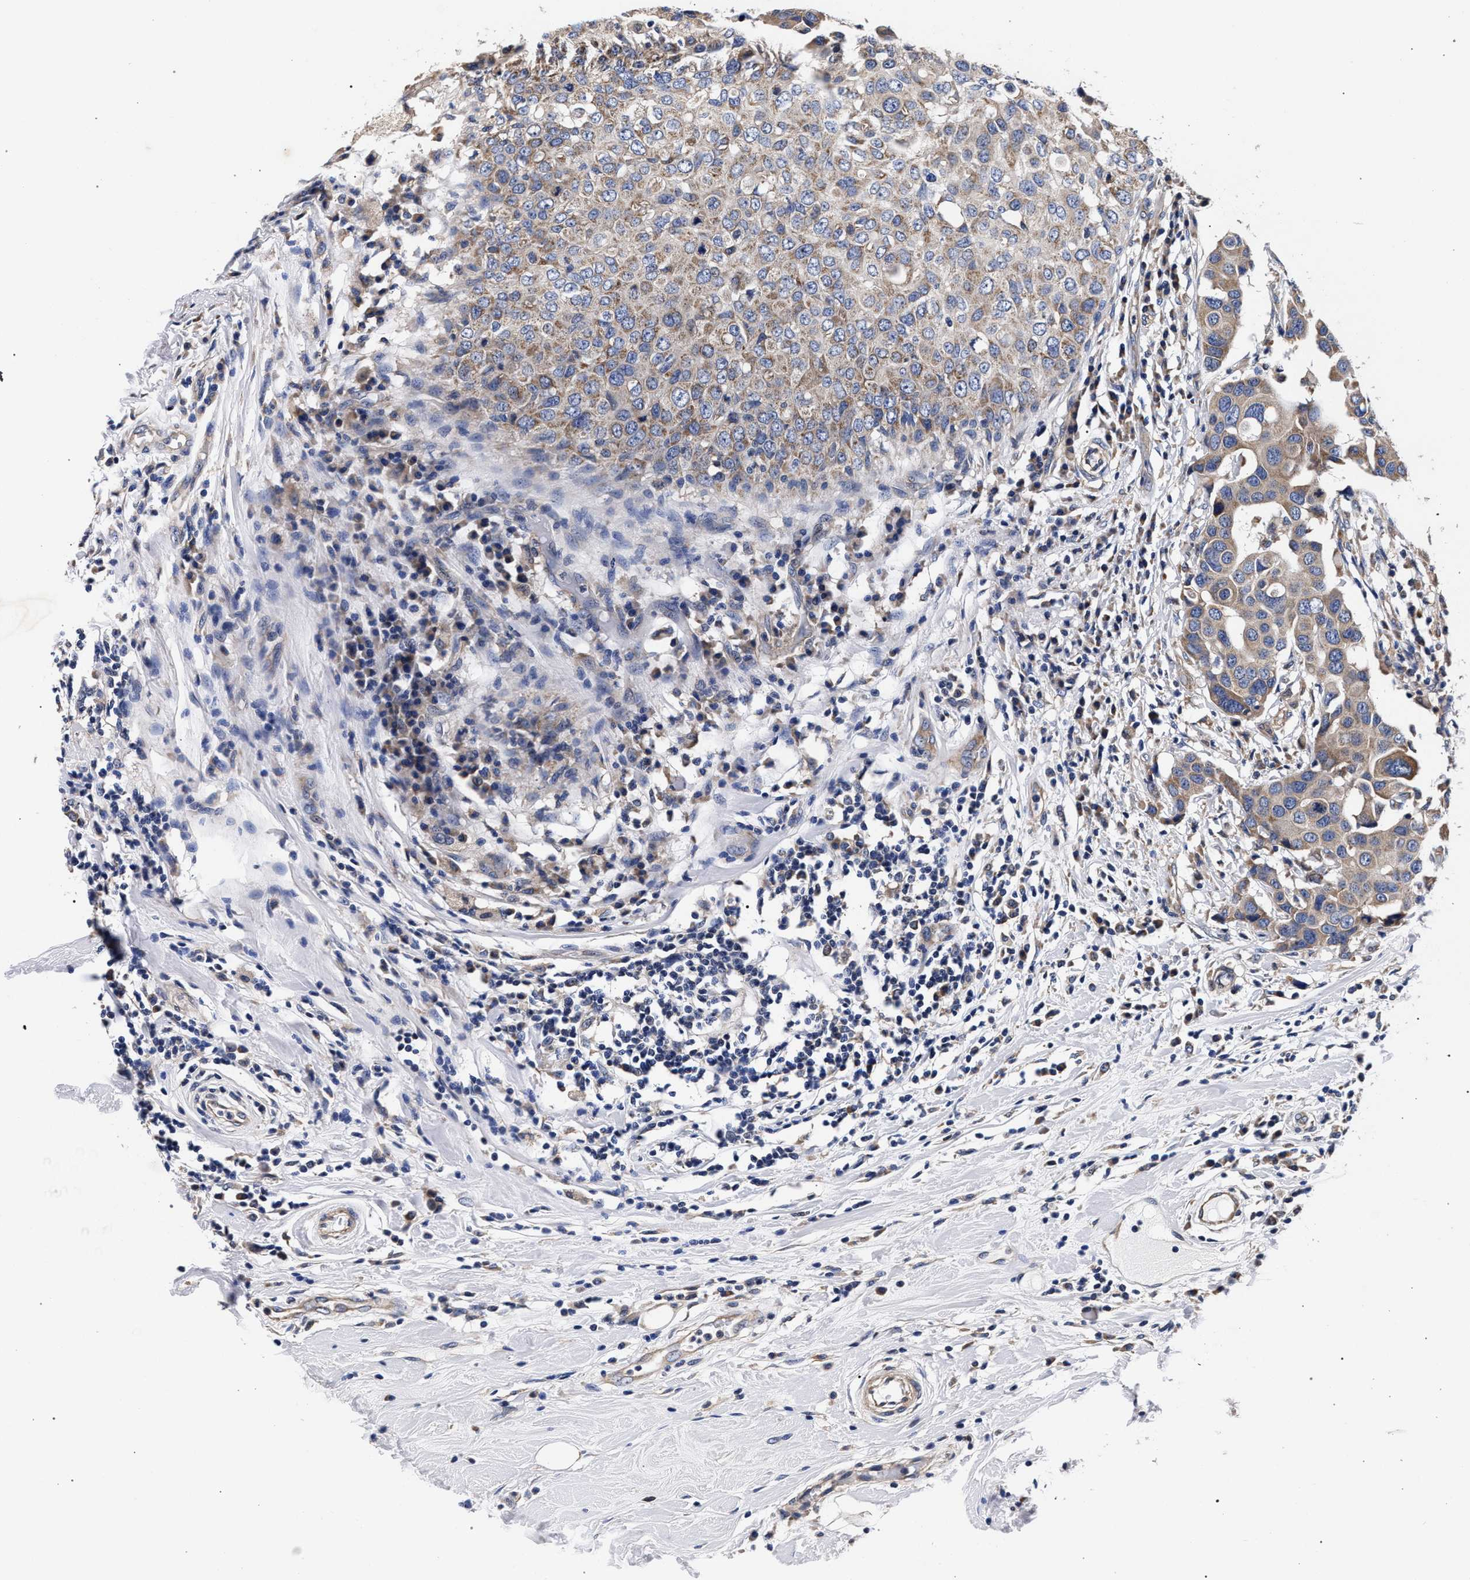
{"staining": {"intensity": "moderate", "quantity": ">75%", "location": "cytoplasmic/membranous"}, "tissue": "breast cancer", "cell_type": "Tumor cells", "image_type": "cancer", "snomed": [{"axis": "morphology", "description": "Duct carcinoma"}, {"axis": "topography", "description": "Breast"}], "caption": "Approximately >75% of tumor cells in breast invasive ductal carcinoma exhibit moderate cytoplasmic/membranous protein positivity as visualized by brown immunohistochemical staining.", "gene": "CFAP95", "patient": {"sex": "female", "age": 27}}